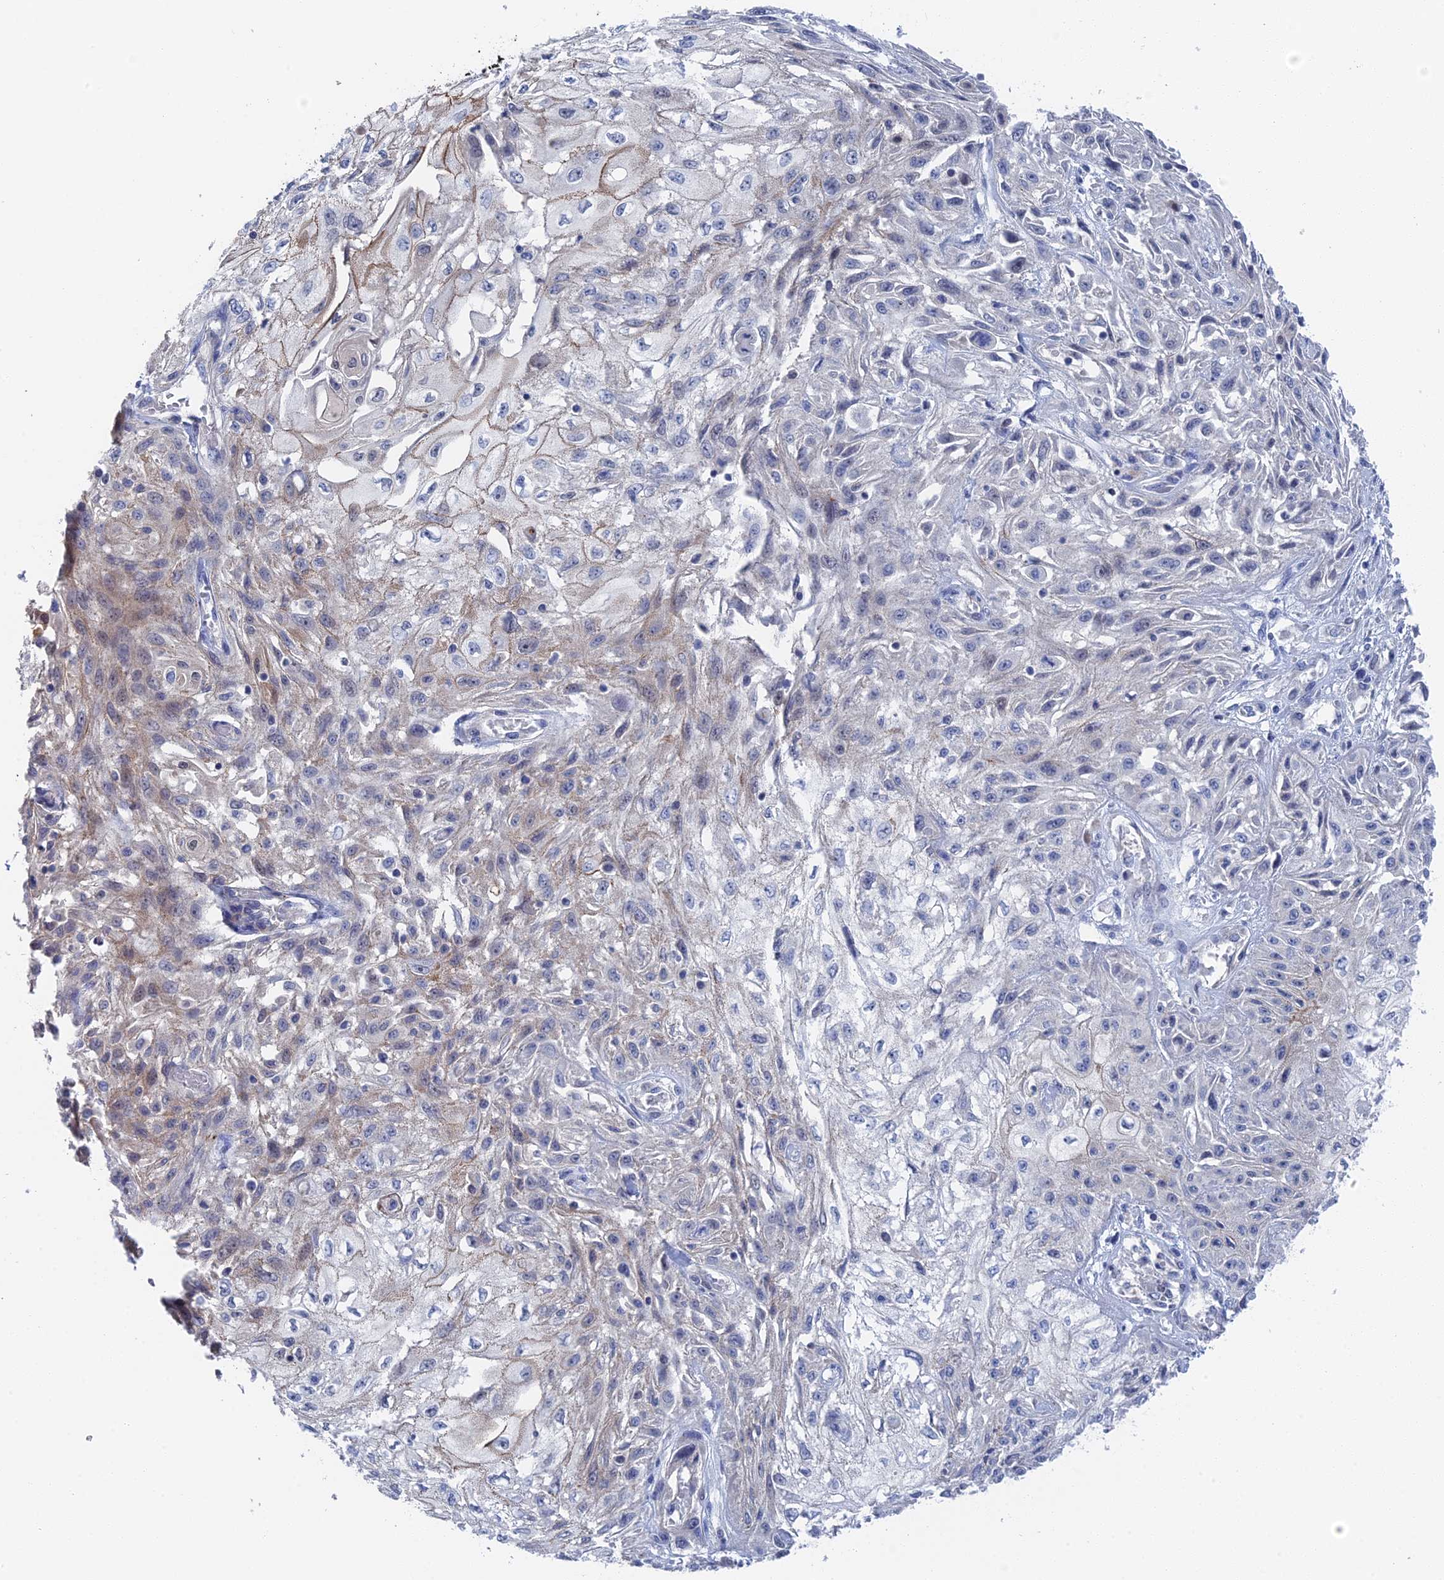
{"staining": {"intensity": "negative", "quantity": "none", "location": "none"}, "tissue": "skin cancer", "cell_type": "Tumor cells", "image_type": "cancer", "snomed": [{"axis": "morphology", "description": "Squamous cell carcinoma, NOS"}, {"axis": "morphology", "description": "Squamous cell carcinoma, metastatic, NOS"}, {"axis": "topography", "description": "Skin"}, {"axis": "topography", "description": "Lymph node"}], "caption": "High power microscopy micrograph of an immunohistochemistry (IHC) histopathology image of skin cancer, revealing no significant expression in tumor cells.", "gene": "MTHFSD", "patient": {"sex": "male", "age": 75}}